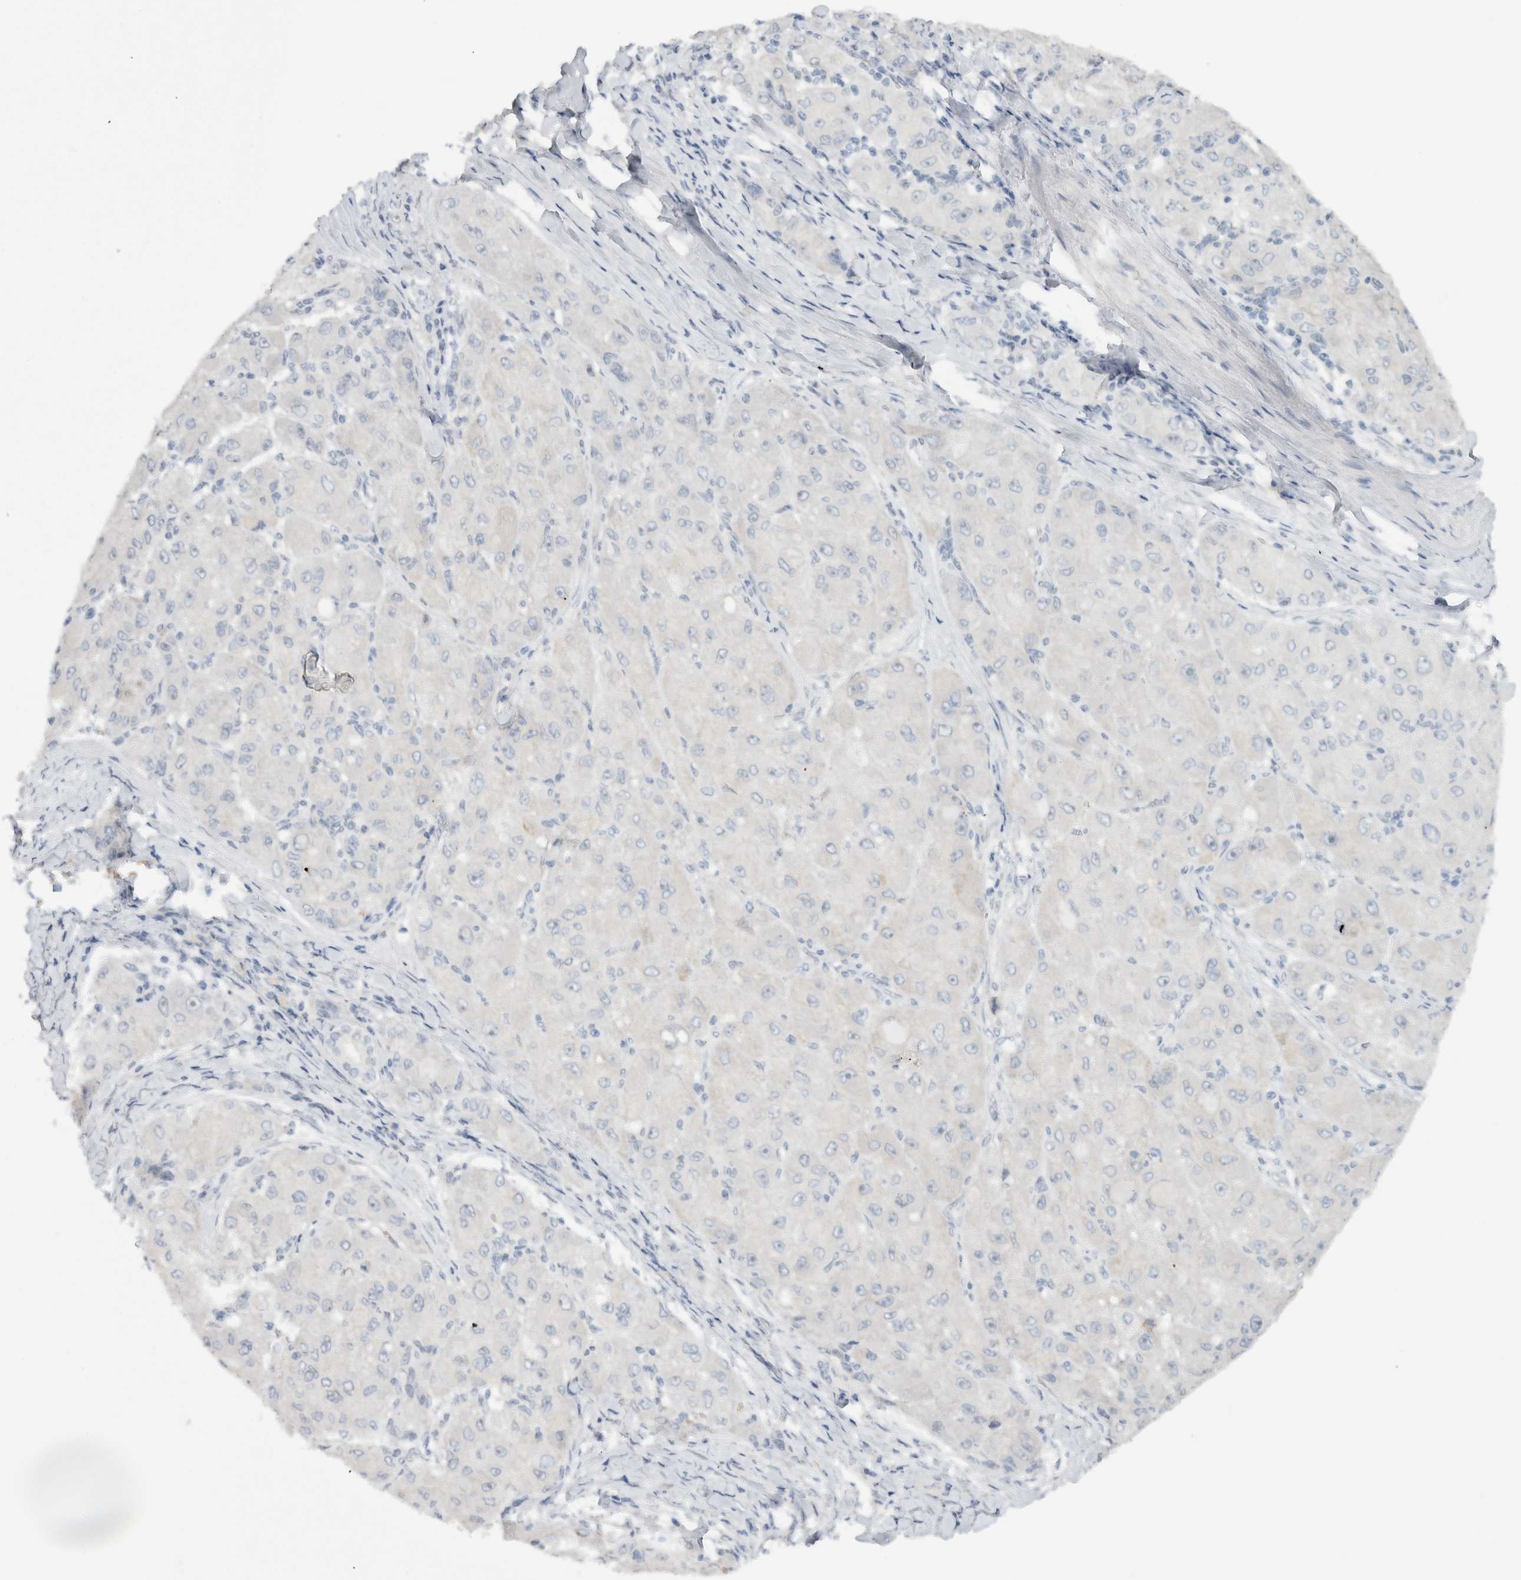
{"staining": {"intensity": "negative", "quantity": "none", "location": "none"}, "tissue": "liver cancer", "cell_type": "Tumor cells", "image_type": "cancer", "snomed": [{"axis": "morphology", "description": "Carcinoma, Hepatocellular, NOS"}, {"axis": "topography", "description": "Liver"}], "caption": "A histopathology image of human liver hepatocellular carcinoma is negative for staining in tumor cells.", "gene": "FMR1NB", "patient": {"sex": "male", "age": 80}}